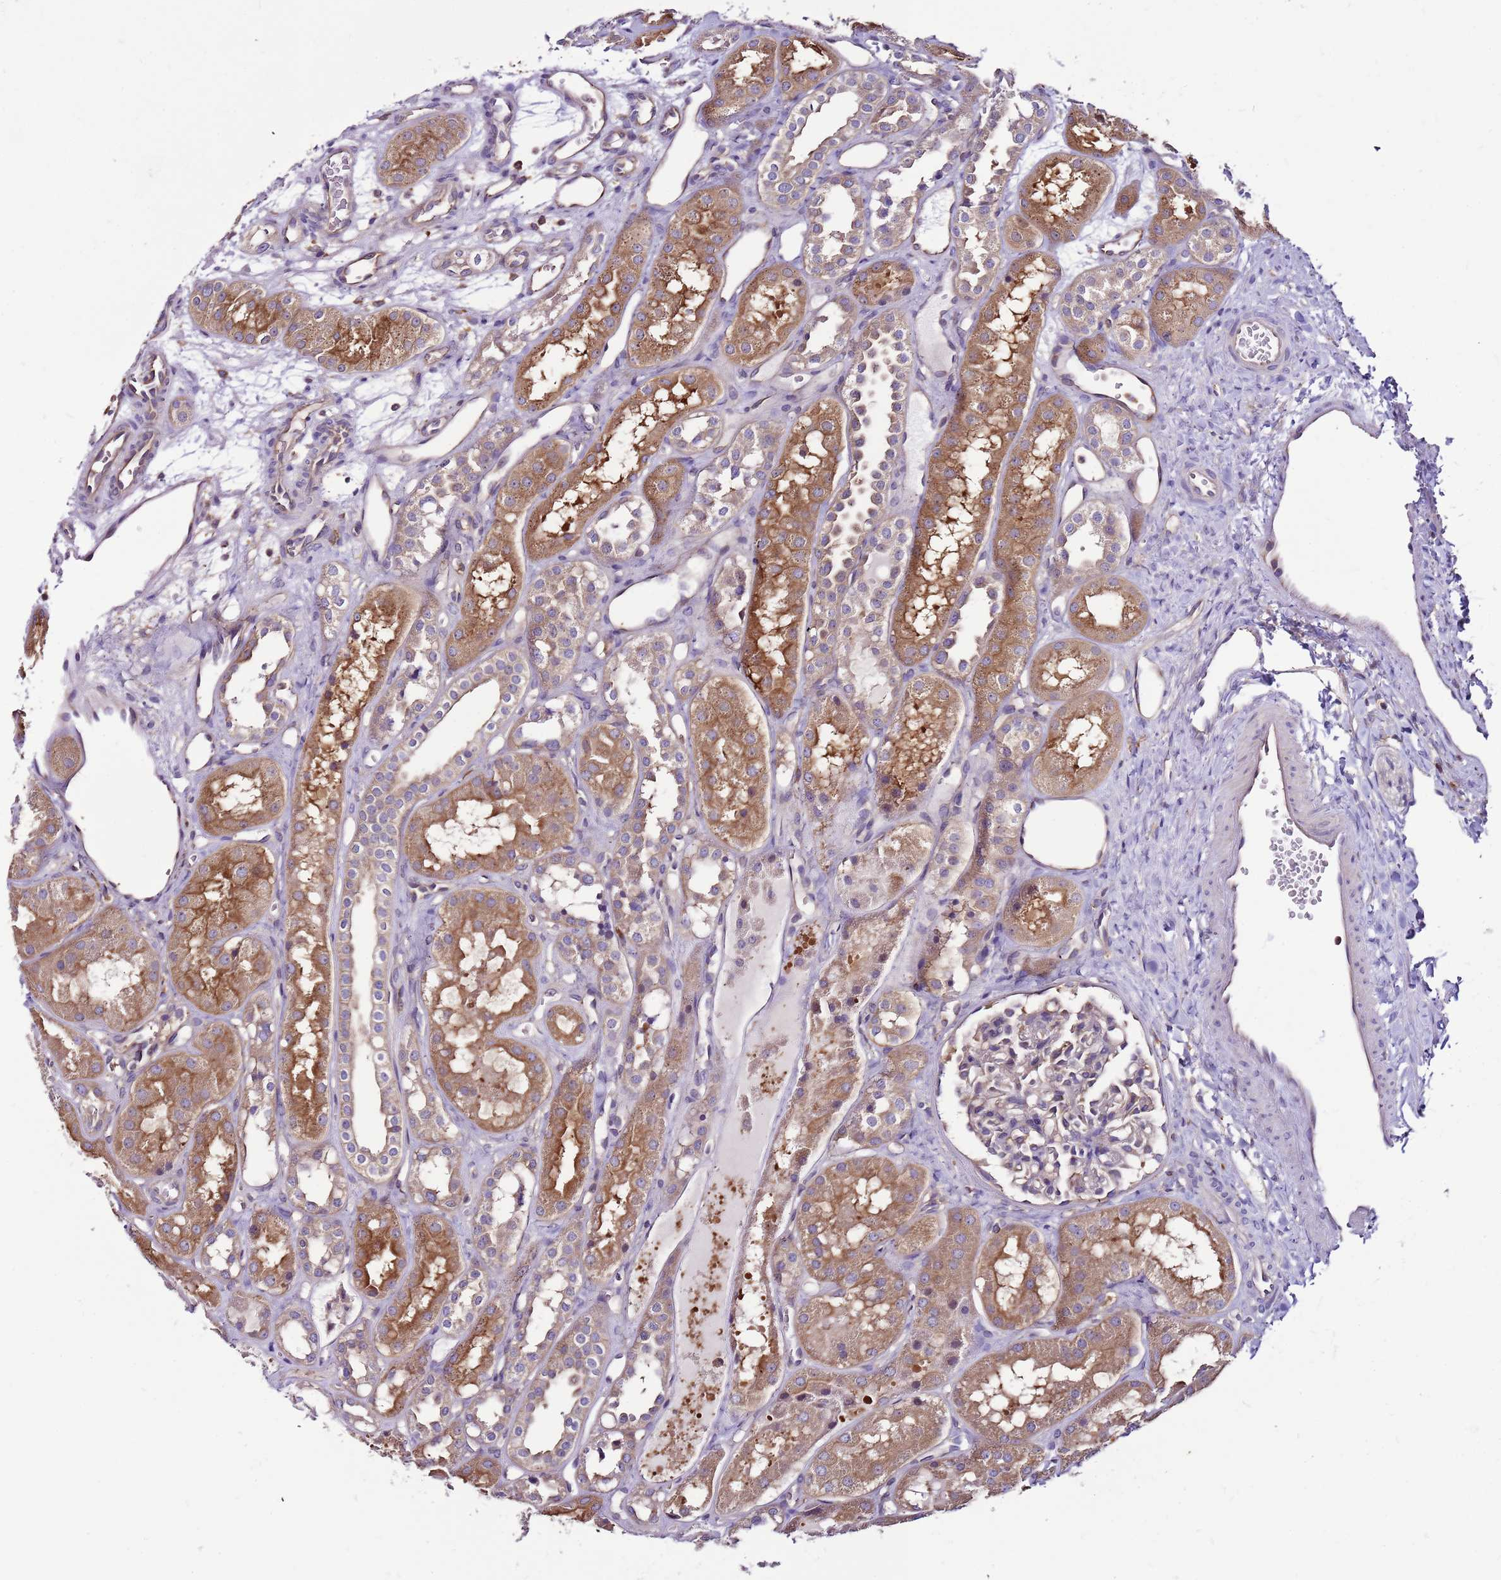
{"staining": {"intensity": "weak", "quantity": "<25%", "location": "cytoplasmic/membranous"}, "tissue": "kidney", "cell_type": "Cells in glomeruli", "image_type": "normal", "snomed": [{"axis": "morphology", "description": "Normal tissue, NOS"}, {"axis": "topography", "description": "Kidney"}], "caption": "This is a histopathology image of IHC staining of benign kidney, which shows no staining in cells in glomeruli. (Immunohistochemistry, brightfield microscopy, high magnification).", "gene": "ATXN2L", "patient": {"sex": "male", "age": 16}}